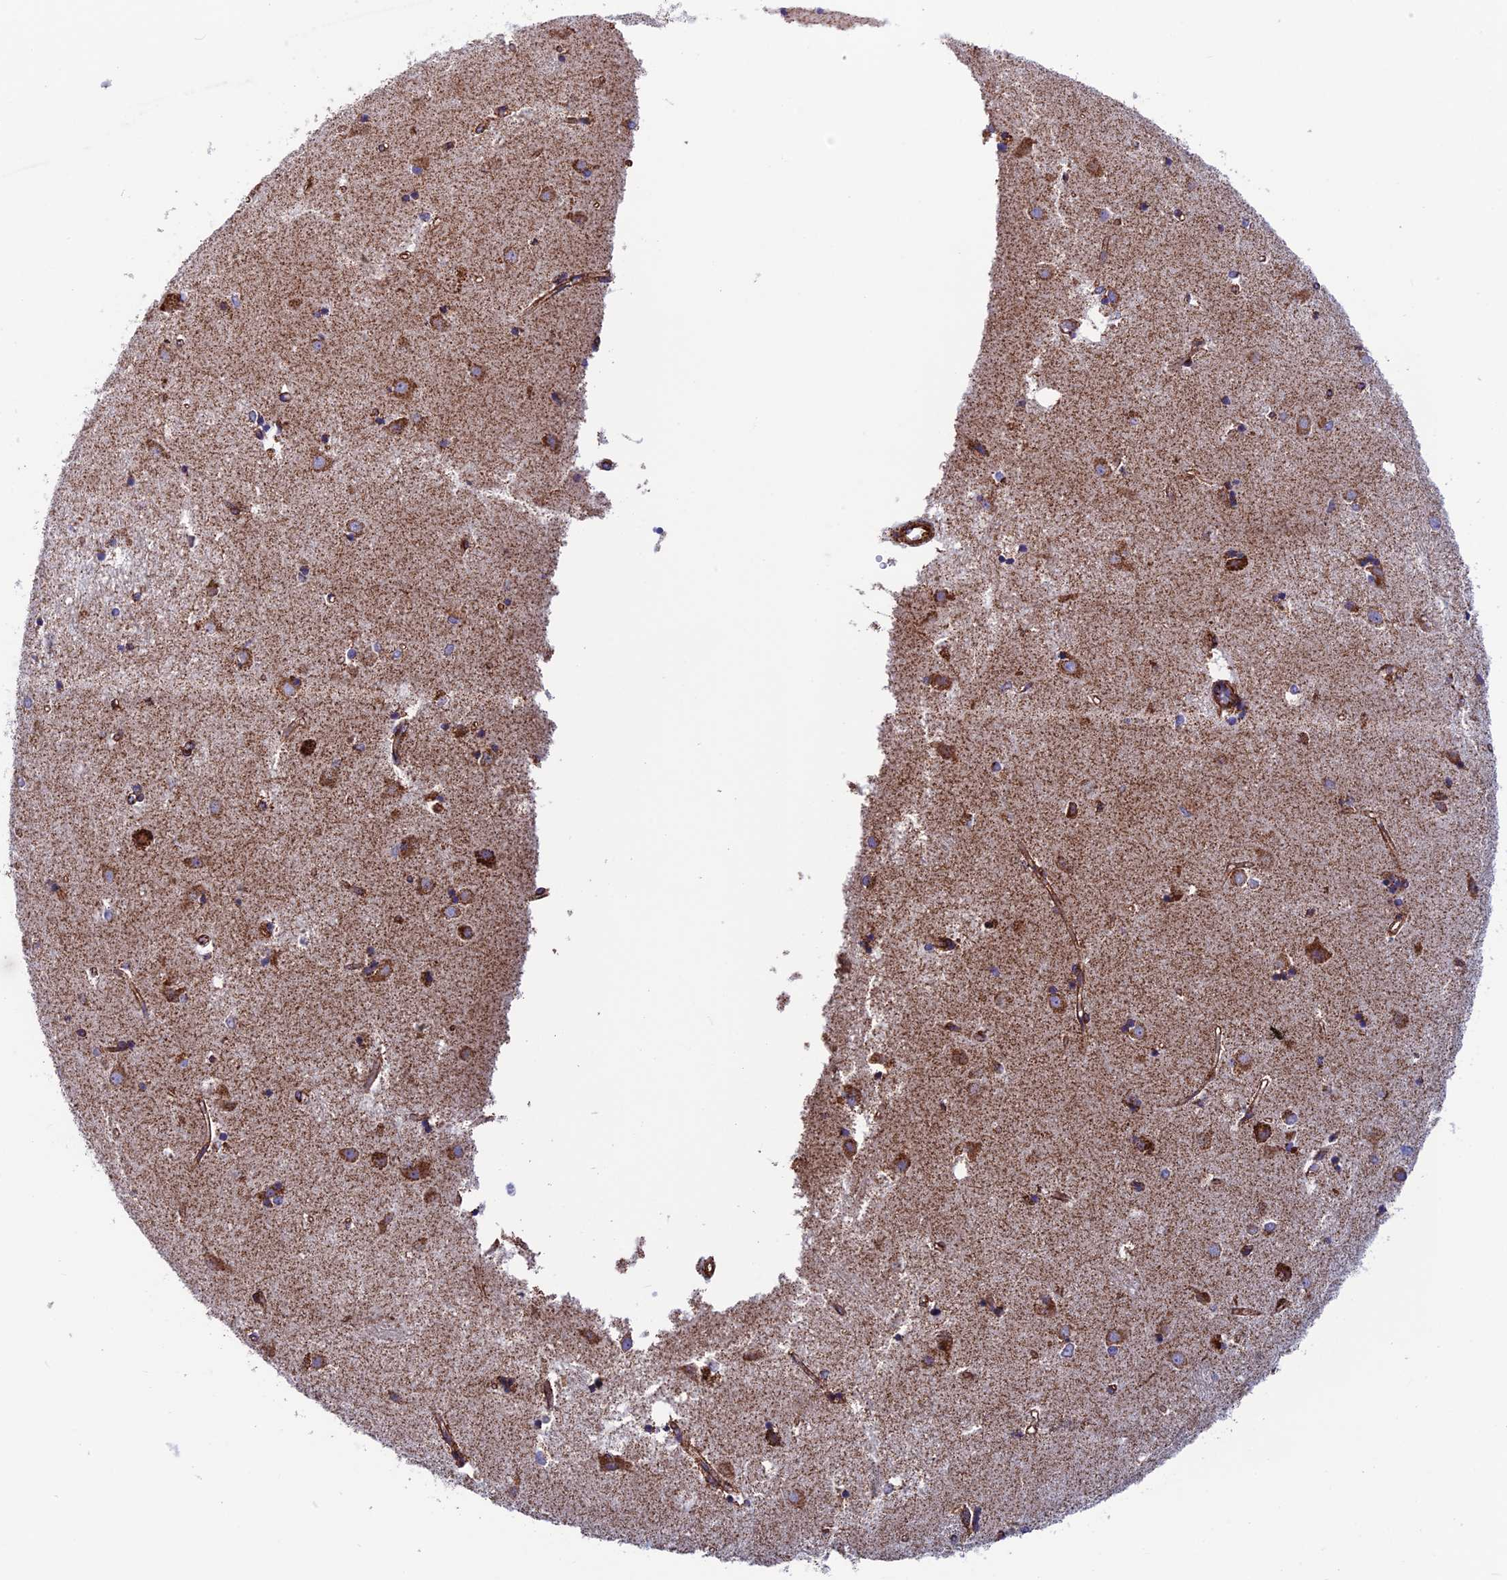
{"staining": {"intensity": "moderate", "quantity": "25%-75%", "location": "cytoplasmic/membranous"}, "tissue": "caudate", "cell_type": "Glial cells", "image_type": "normal", "snomed": [{"axis": "morphology", "description": "Normal tissue, NOS"}, {"axis": "topography", "description": "Lateral ventricle wall"}], "caption": "Caudate stained with a brown dye shows moderate cytoplasmic/membranous positive expression in about 25%-75% of glial cells.", "gene": "MRPS18B", "patient": {"sex": "male", "age": 45}}